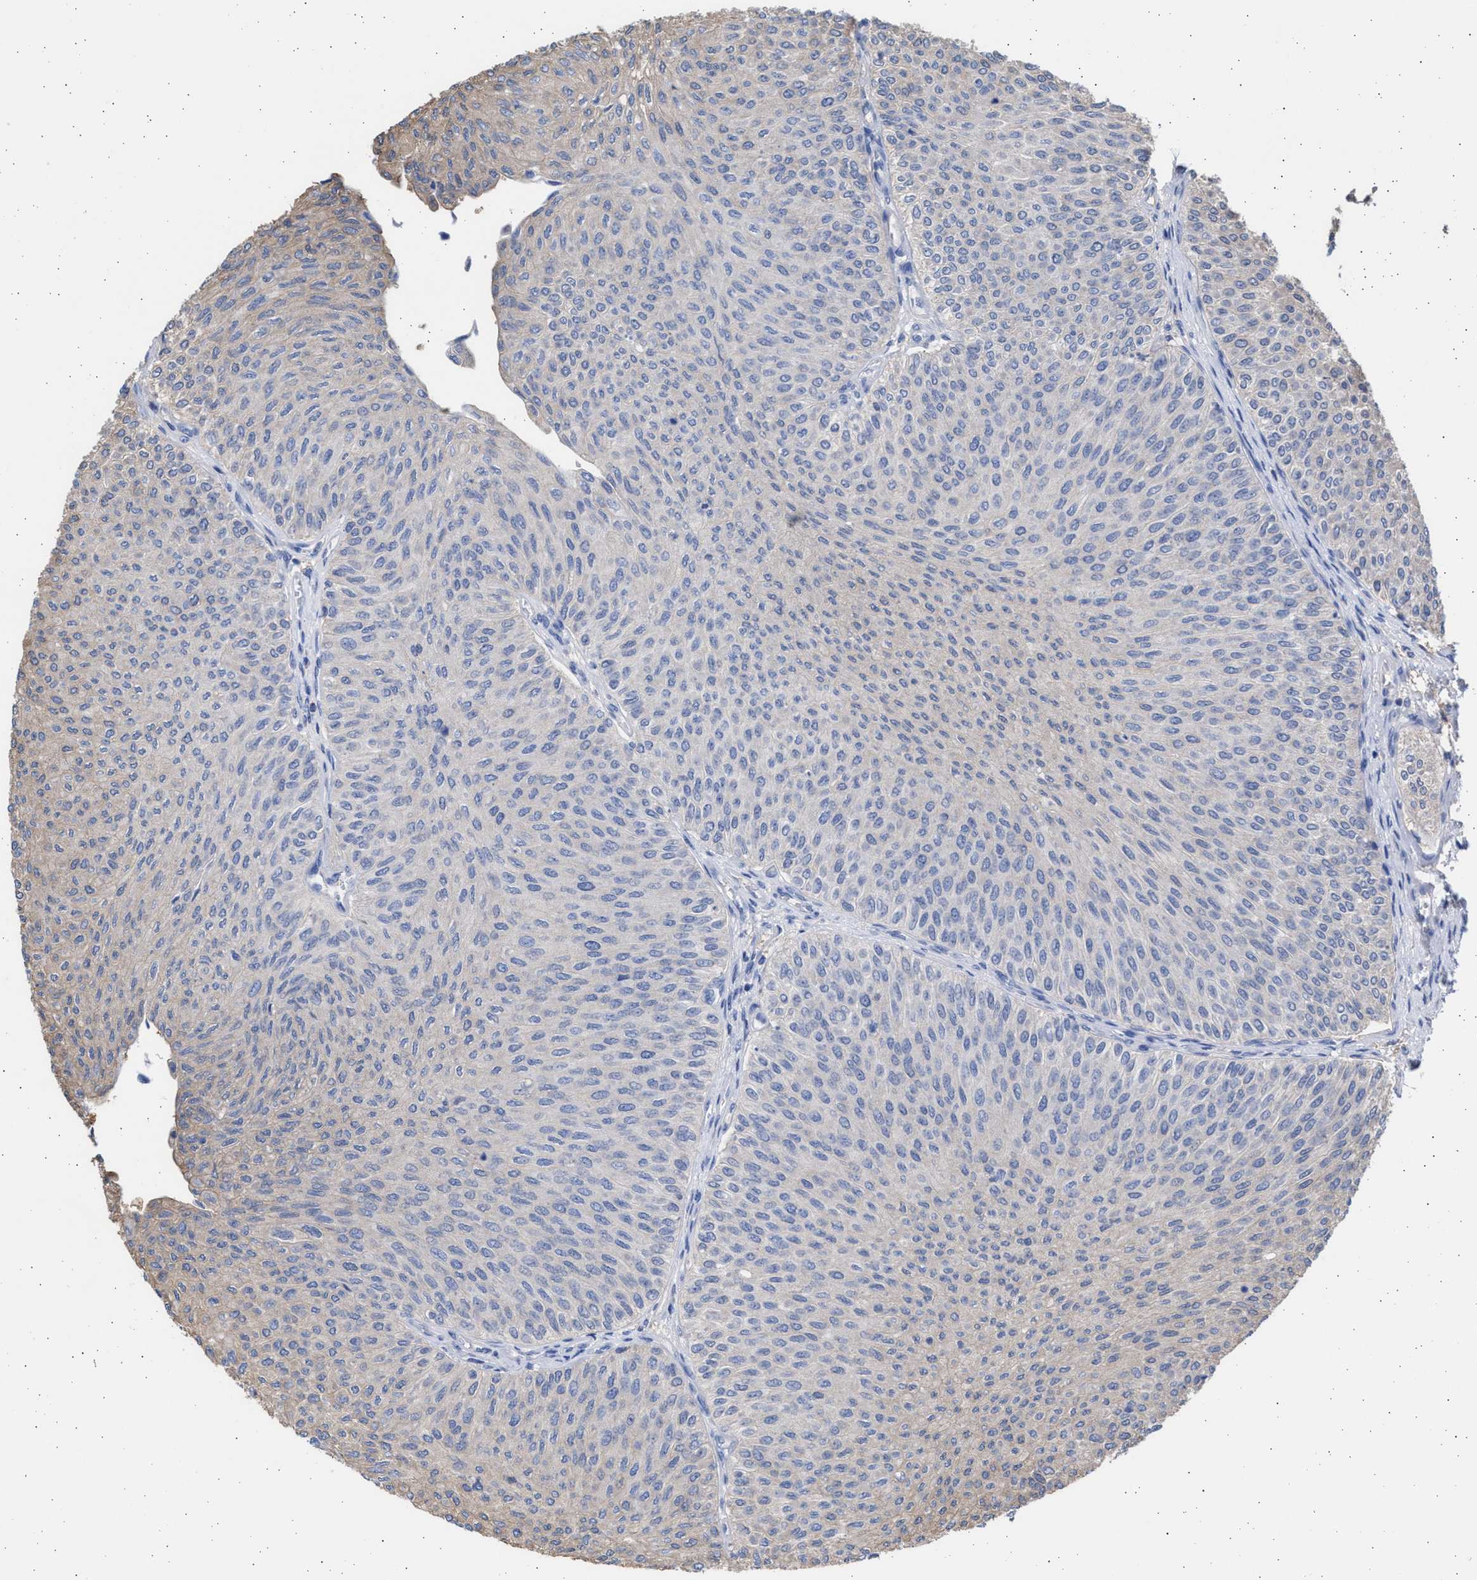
{"staining": {"intensity": "weak", "quantity": "<25%", "location": "cytoplasmic/membranous"}, "tissue": "urothelial cancer", "cell_type": "Tumor cells", "image_type": "cancer", "snomed": [{"axis": "morphology", "description": "Urothelial carcinoma, Low grade"}, {"axis": "topography", "description": "Urinary bladder"}], "caption": "Histopathology image shows no protein positivity in tumor cells of low-grade urothelial carcinoma tissue.", "gene": "ALDOC", "patient": {"sex": "male", "age": 78}}